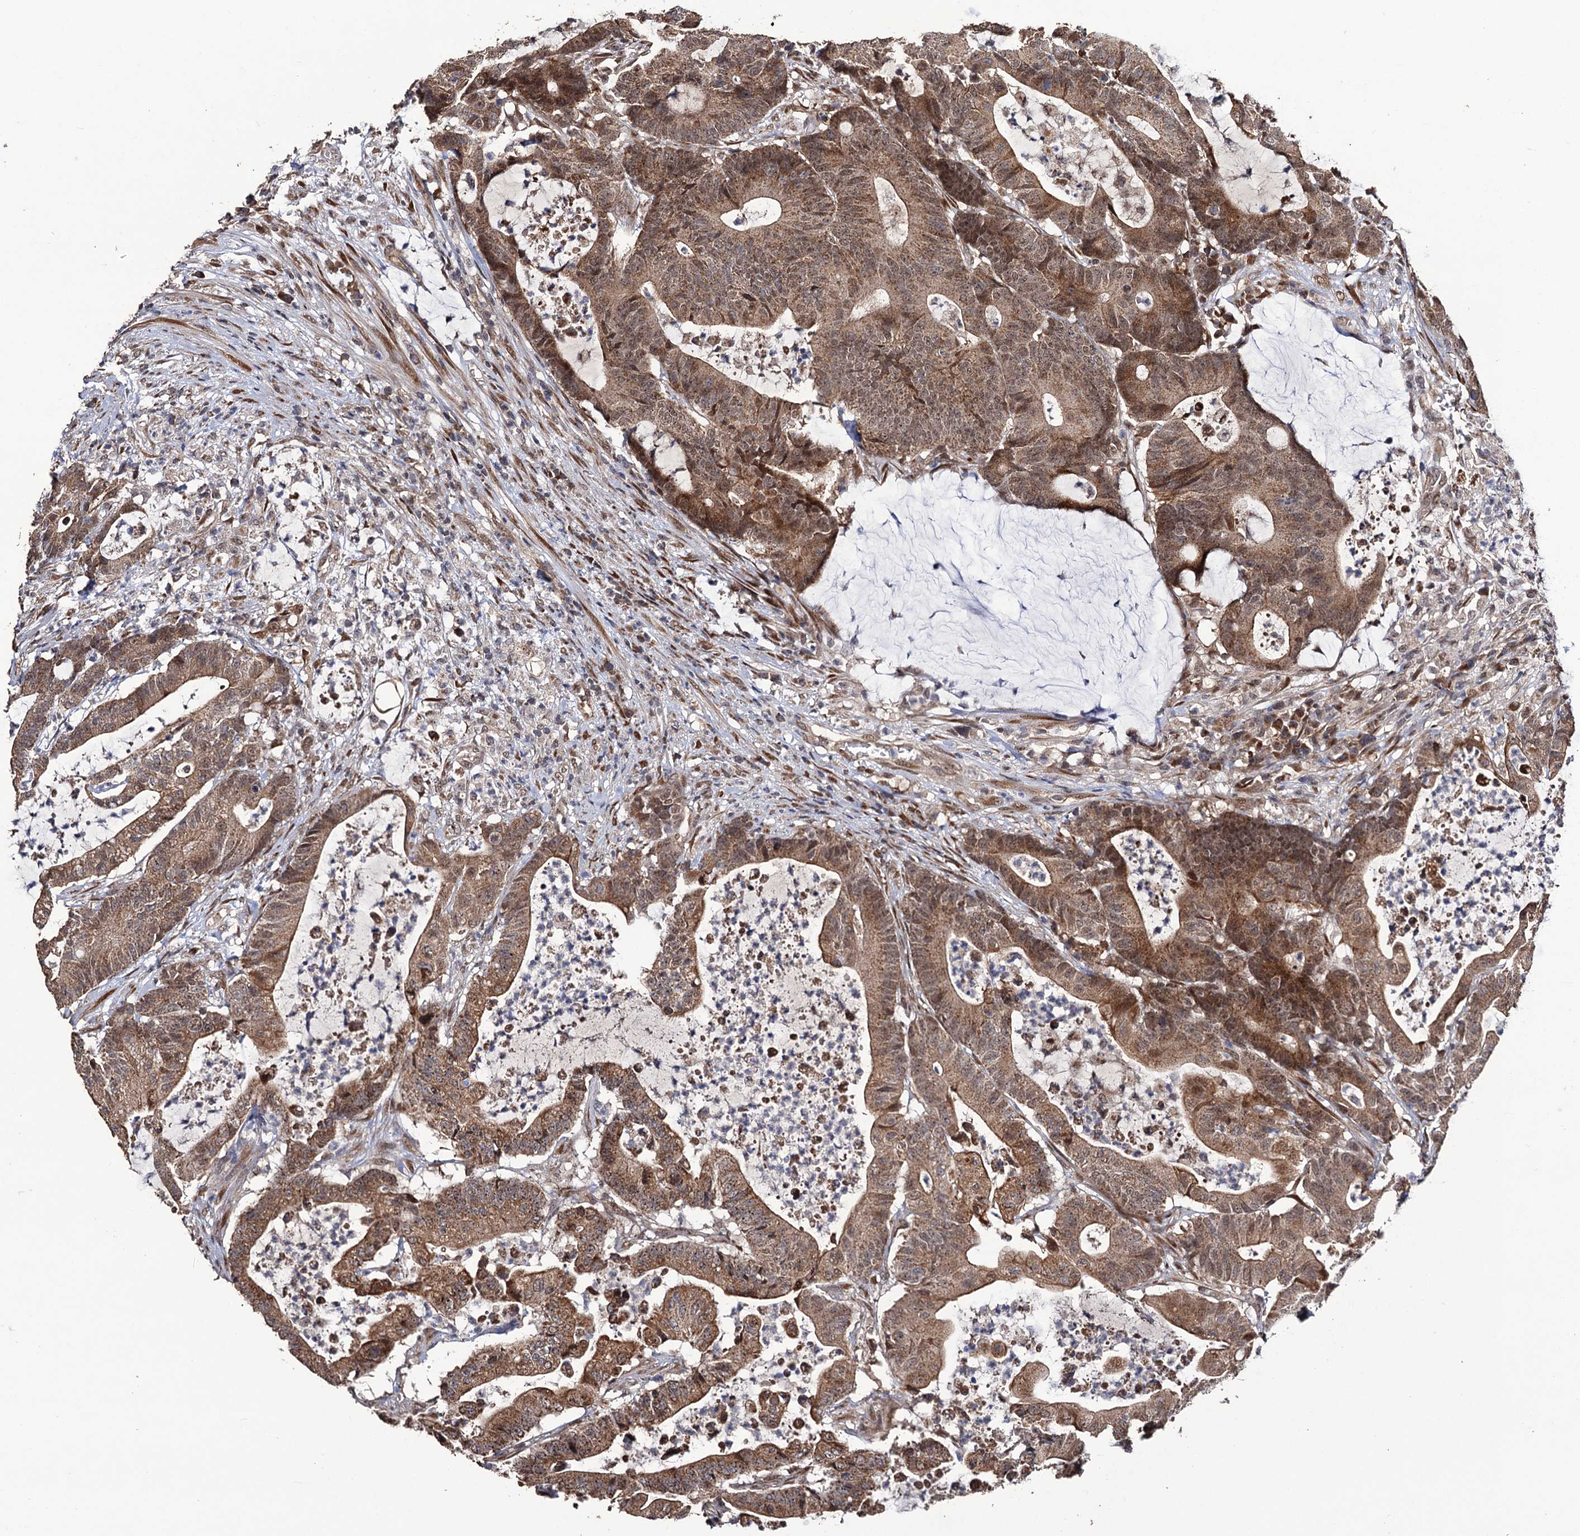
{"staining": {"intensity": "moderate", "quantity": ">75%", "location": "cytoplasmic/membranous,nuclear"}, "tissue": "colorectal cancer", "cell_type": "Tumor cells", "image_type": "cancer", "snomed": [{"axis": "morphology", "description": "Adenocarcinoma, NOS"}, {"axis": "topography", "description": "Colon"}], "caption": "The immunohistochemical stain highlights moderate cytoplasmic/membranous and nuclear staining in tumor cells of colorectal cancer (adenocarcinoma) tissue. (DAB IHC, brown staining for protein, blue staining for nuclei).", "gene": "LRRC63", "patient": {"sex": "female", "age": 84}}